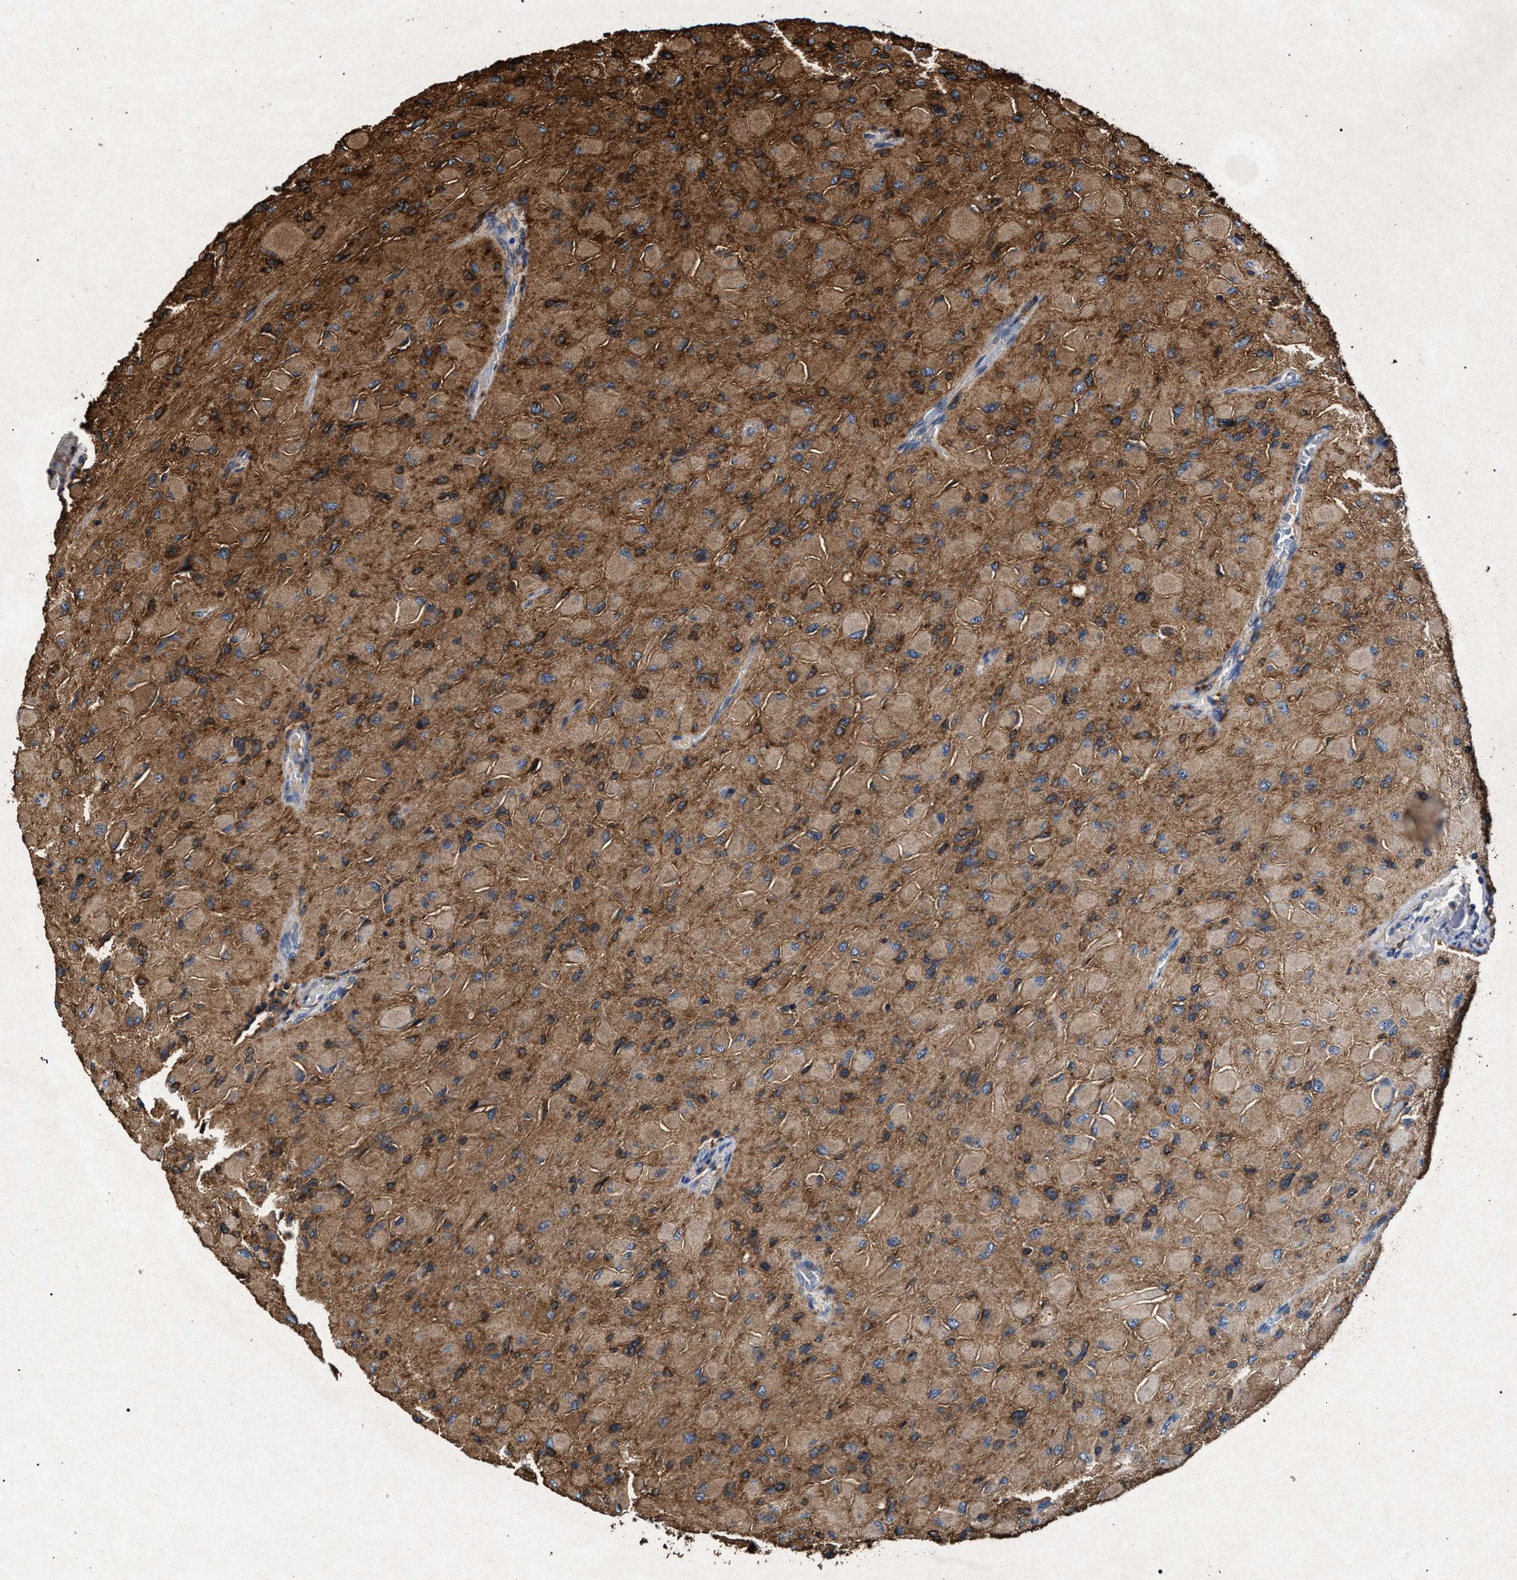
{"staining": {"intensity": "moderate", "quantity": ">75%", "location": "cytoplasmic/membranous"}, "tissue": "glioma", "cell_type": "Tumor cells", "image_type": "cancer", "snomed": [{"axis": "morphology", "description": "Glioma, malignant, High grade"}, {"axis": "topography", "description": "Cerebral cortex"}], "caption": "Immunohistochemical staining of malignant high-grade glioma shows moderate cytoplasmic/membranous protein expression in about >75% of tumor cells.", "gene": "MARCKS", "patient": {"sex": "female", "age": 36}}